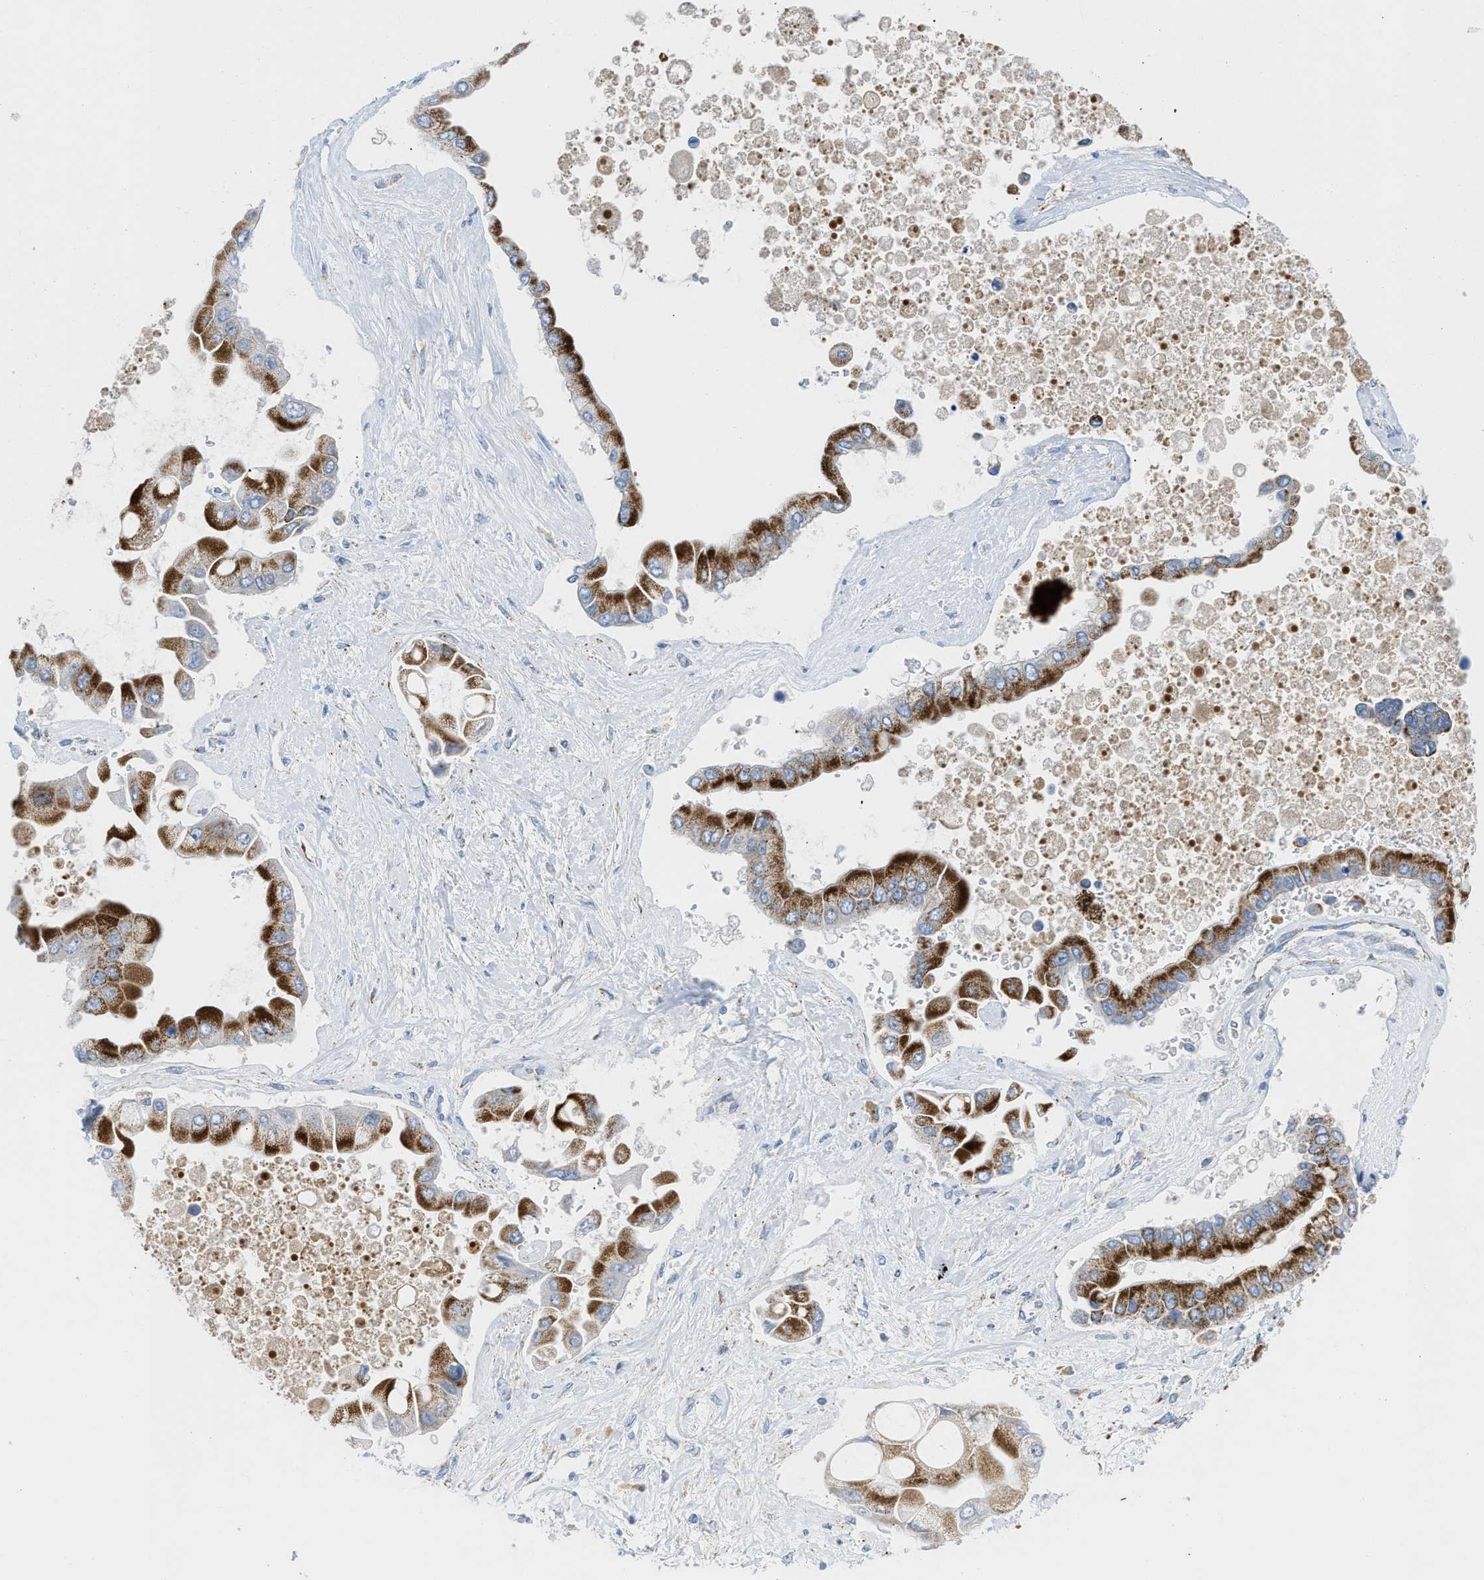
{"staining": {"intensity": "strong", "quantity": ">75%", "location": "cytoplasmic/membranous"}, "tissue": "liver cancer", "cell_type": "Tumor cells", "image_type": "cancer", "snomed": [{"axis": "morphology", "description": "Cholangiocarcinoma"}, {"axis": "topography", "description": "Liver"}], "caption": "Protein staining of liver cancer (cholangiocarcinoma) tissue demonstrates strong cytoplasmic/membranous expression in about >75% of tumor cells.", "gene": "RBBP9", "patient": {"sex": "male", "age": 50}}